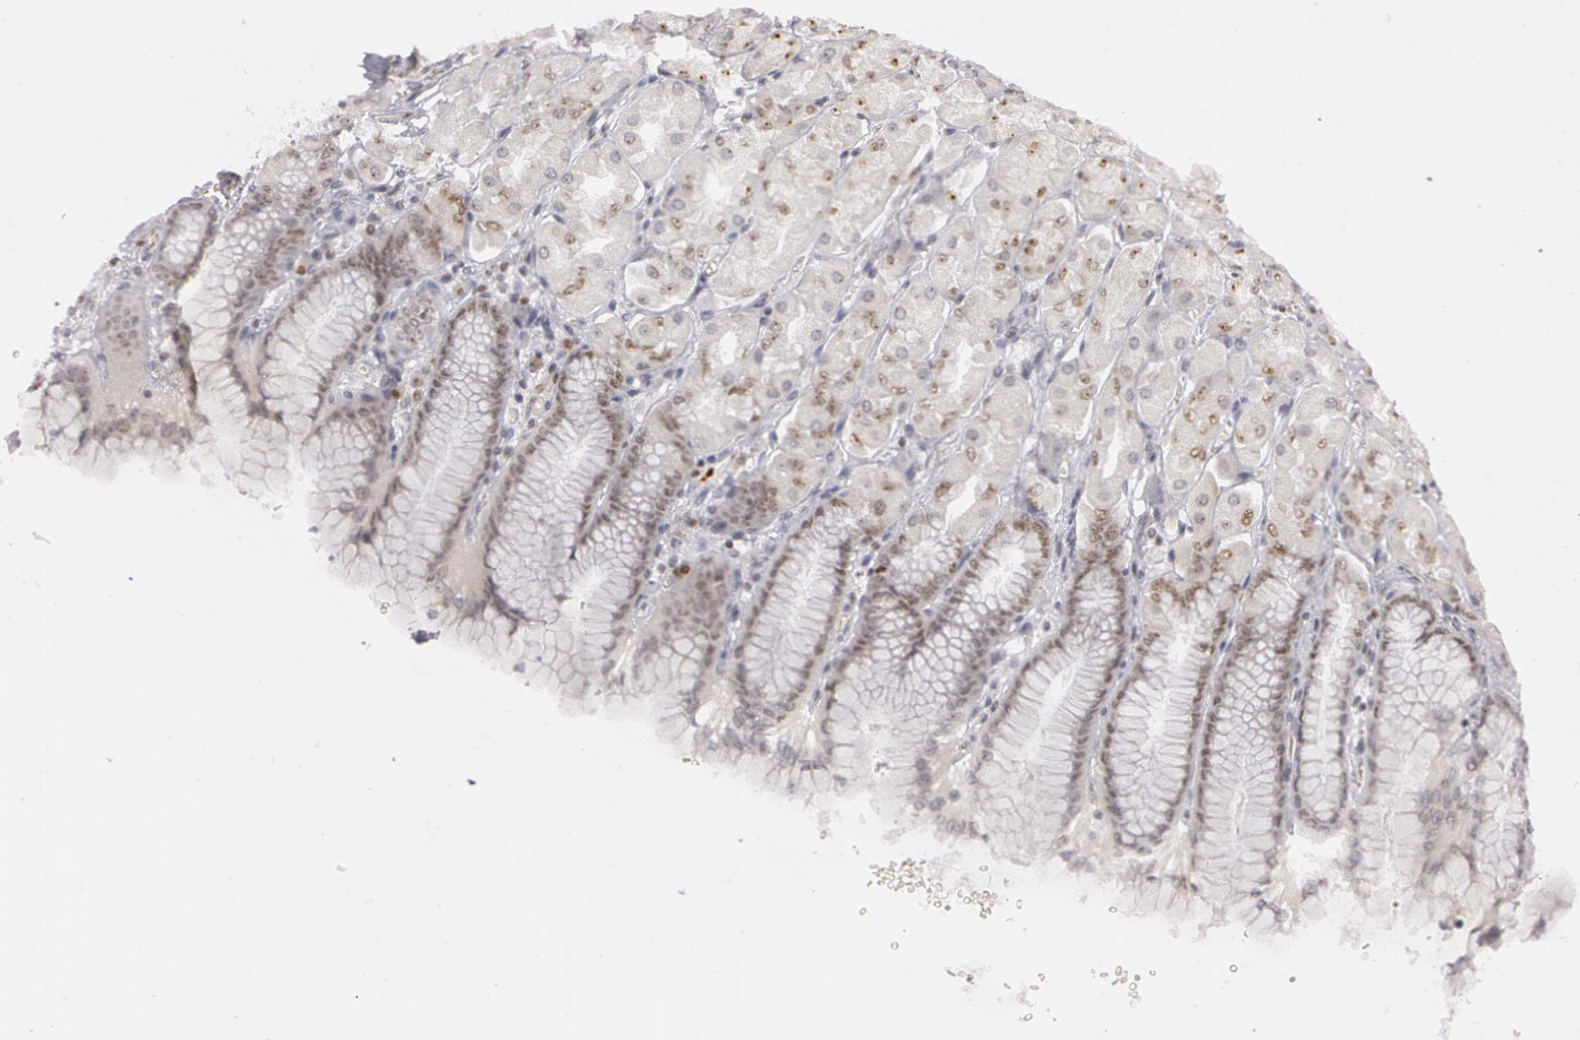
{"staining": {"intensity": "moderate", "quantity": ">75%", "location": "nuclear"}, "tissue": "stomach", "cell_type": "Glandular cells", "image_type": "normal", "snomed": [{"axis": "morphology", "description": "Normal tissue, NOS"}, {"axis": "topography", "description": "Stomach, upper"}], "caption": "Approximately >75% of glandular cells in normal human stomach display moderate nuclear protein positivity as visualized by brown immunohistochemical staining.", "gene": "FBL", "patient": {"sex": "female", "age": 56}}